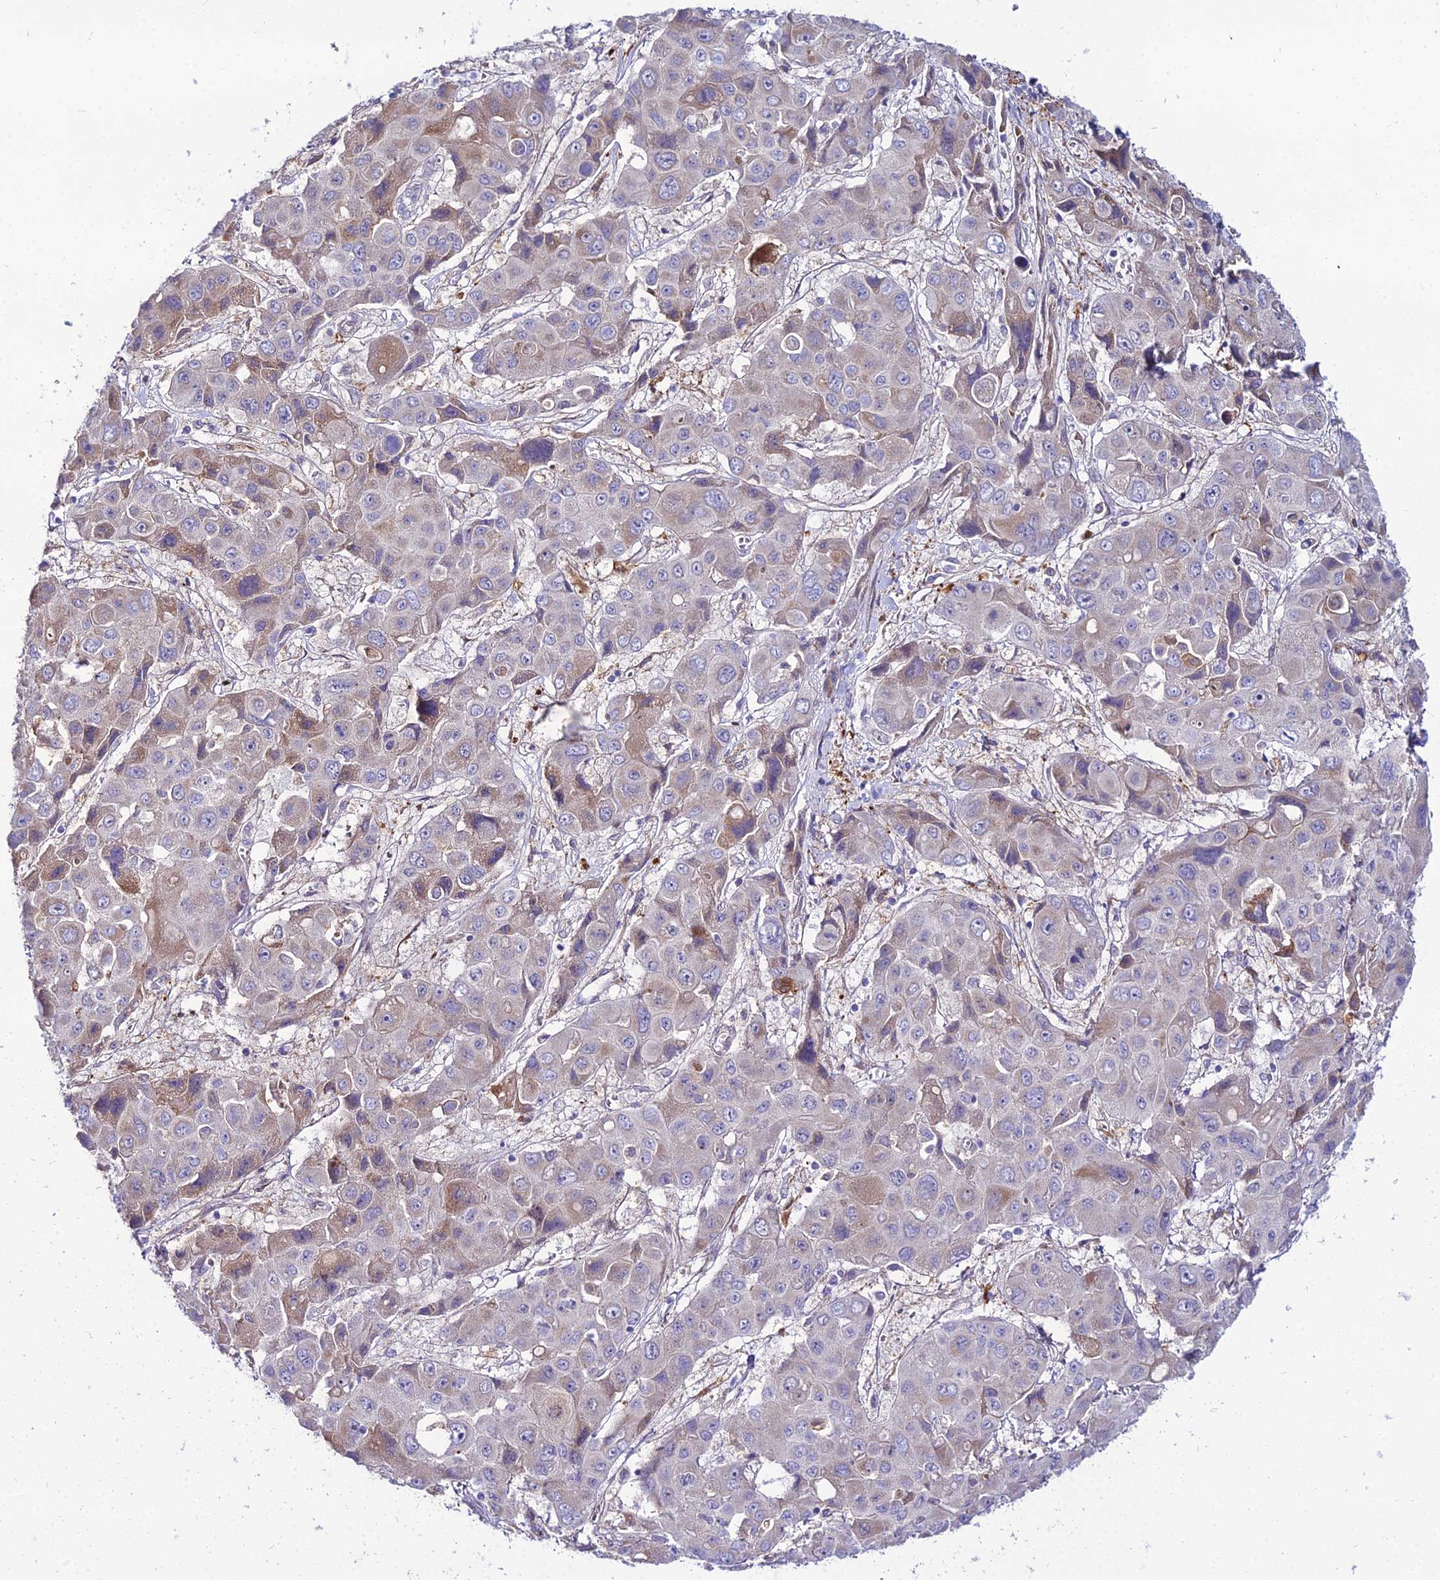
{"staining": {"intensity": "moderate", "quantity": "<25%", "location": "cytoplasmic/membranous"}, "tissue": "liver cancer", "cell_type": "Tumor cells", "image_type": "cancer", "snomed": [{"axis": "morphology", "description": "Cholangiocarcinoma"}, {"axis": "topography", "description": "Liver"}], "caption": "Protein staining by immunohistochemistry (IHC) displays moderate cytoplasmic/membranous positivity in approximately <25% of tumor cells in cholangiocarcinoma (liver).", "gene": "MB21D2", "patient": {"sex": "male", "age": 67}}